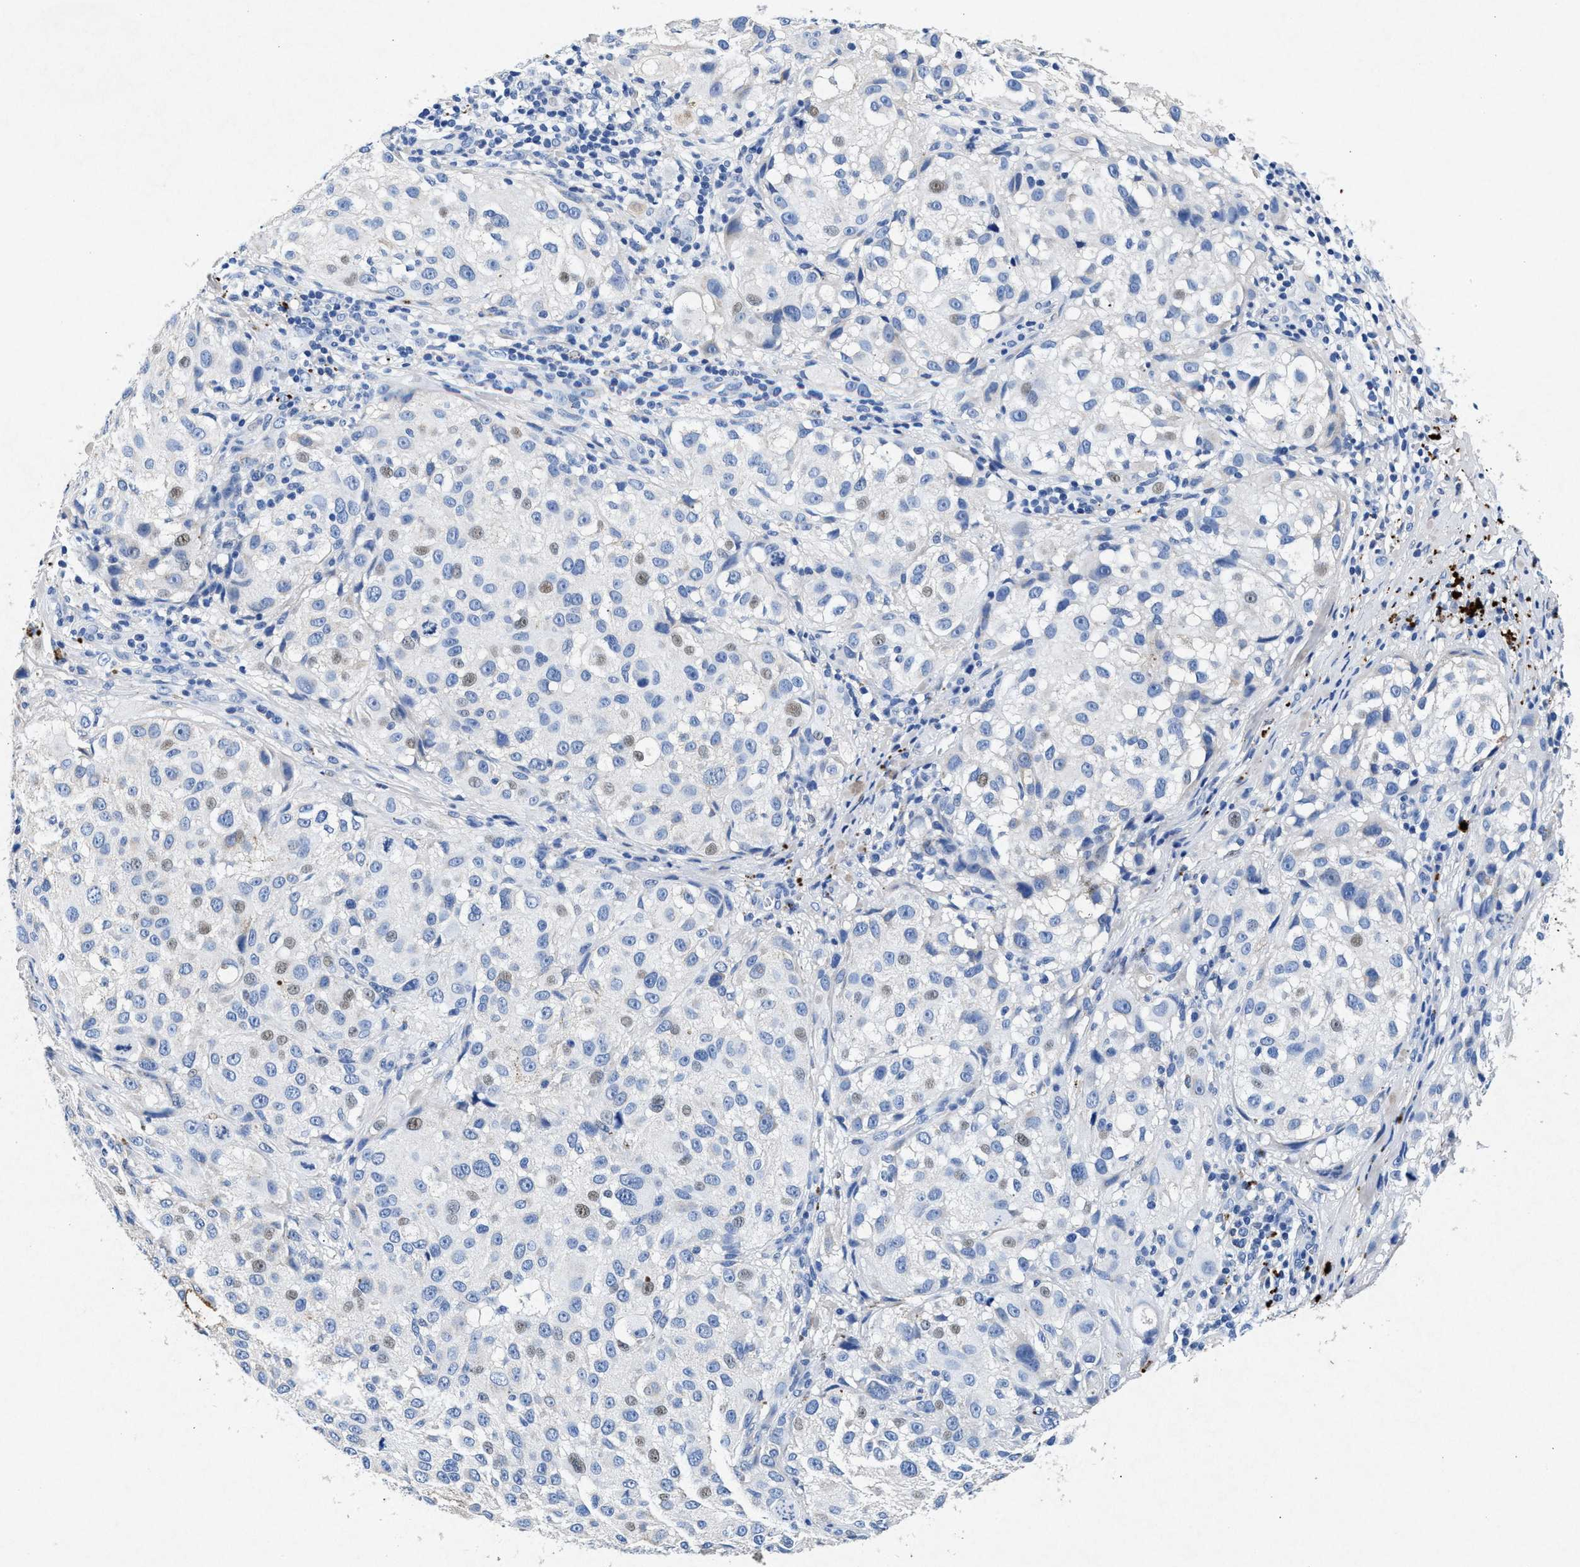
{"staining": {"intensity": "weak", "quantity": "<25%", "location": "nuclear"}, "tissue": "melanoma", "cell_type": "Tumor cells", "image_type": "cancer", "snomed": [{"axis": "morphology", "description": "Necrosis, NOS"}, {"axis": "morphology", "description": "Malignant melanoma, NOS"}, {"axis": "topography", "description": "Skin"}], "caption": "Immunohistochemistry photomicrograph of neoplastic tissue: melanoma stained with DAB (3,3'-diaminobenzidine) demonstrates no significant protein expression in tumor cells.", "gene": "MAP6", "patient": {"sex": "female", "age": 87}}